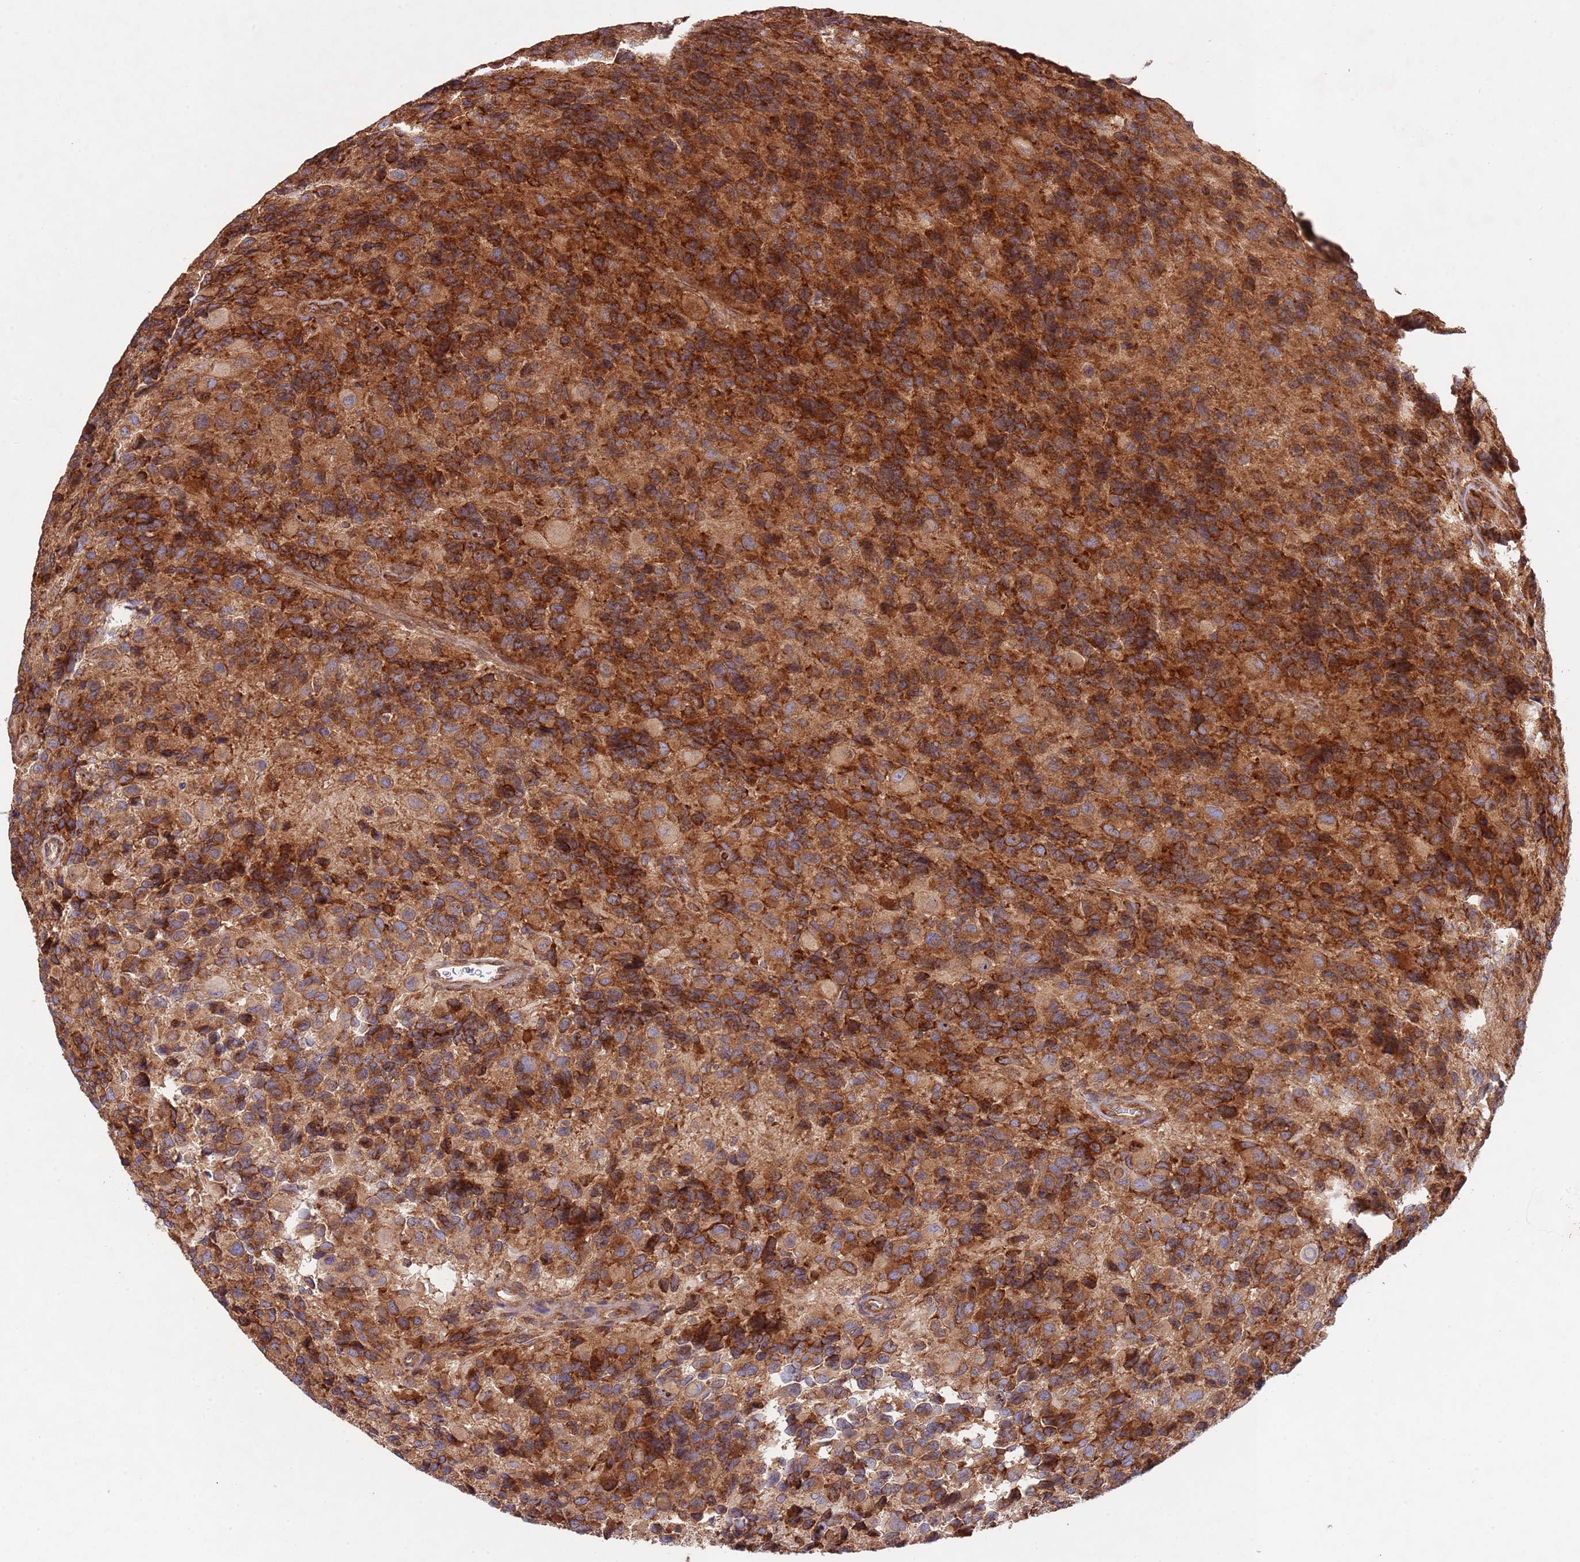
{"staining": {"intensity": "strong", "quantity": "25%-75%", "location": "cytoplasmic/membranous"}, "tissue": "glioma", "cell_type": "Tumor cells", "image_type": "cancer", "snomed": [{"axis": "morphology", "description": "Glioma, malignant, High grade"}, {"axis": "topography", "description": "Brain"}], "caption": "Glioma stained for a protein reveals strong cytoplasmic/membranous positivity in tumor cells.", "gene": "RNF19B", "patient": {"sex": "male", "age": 77}}